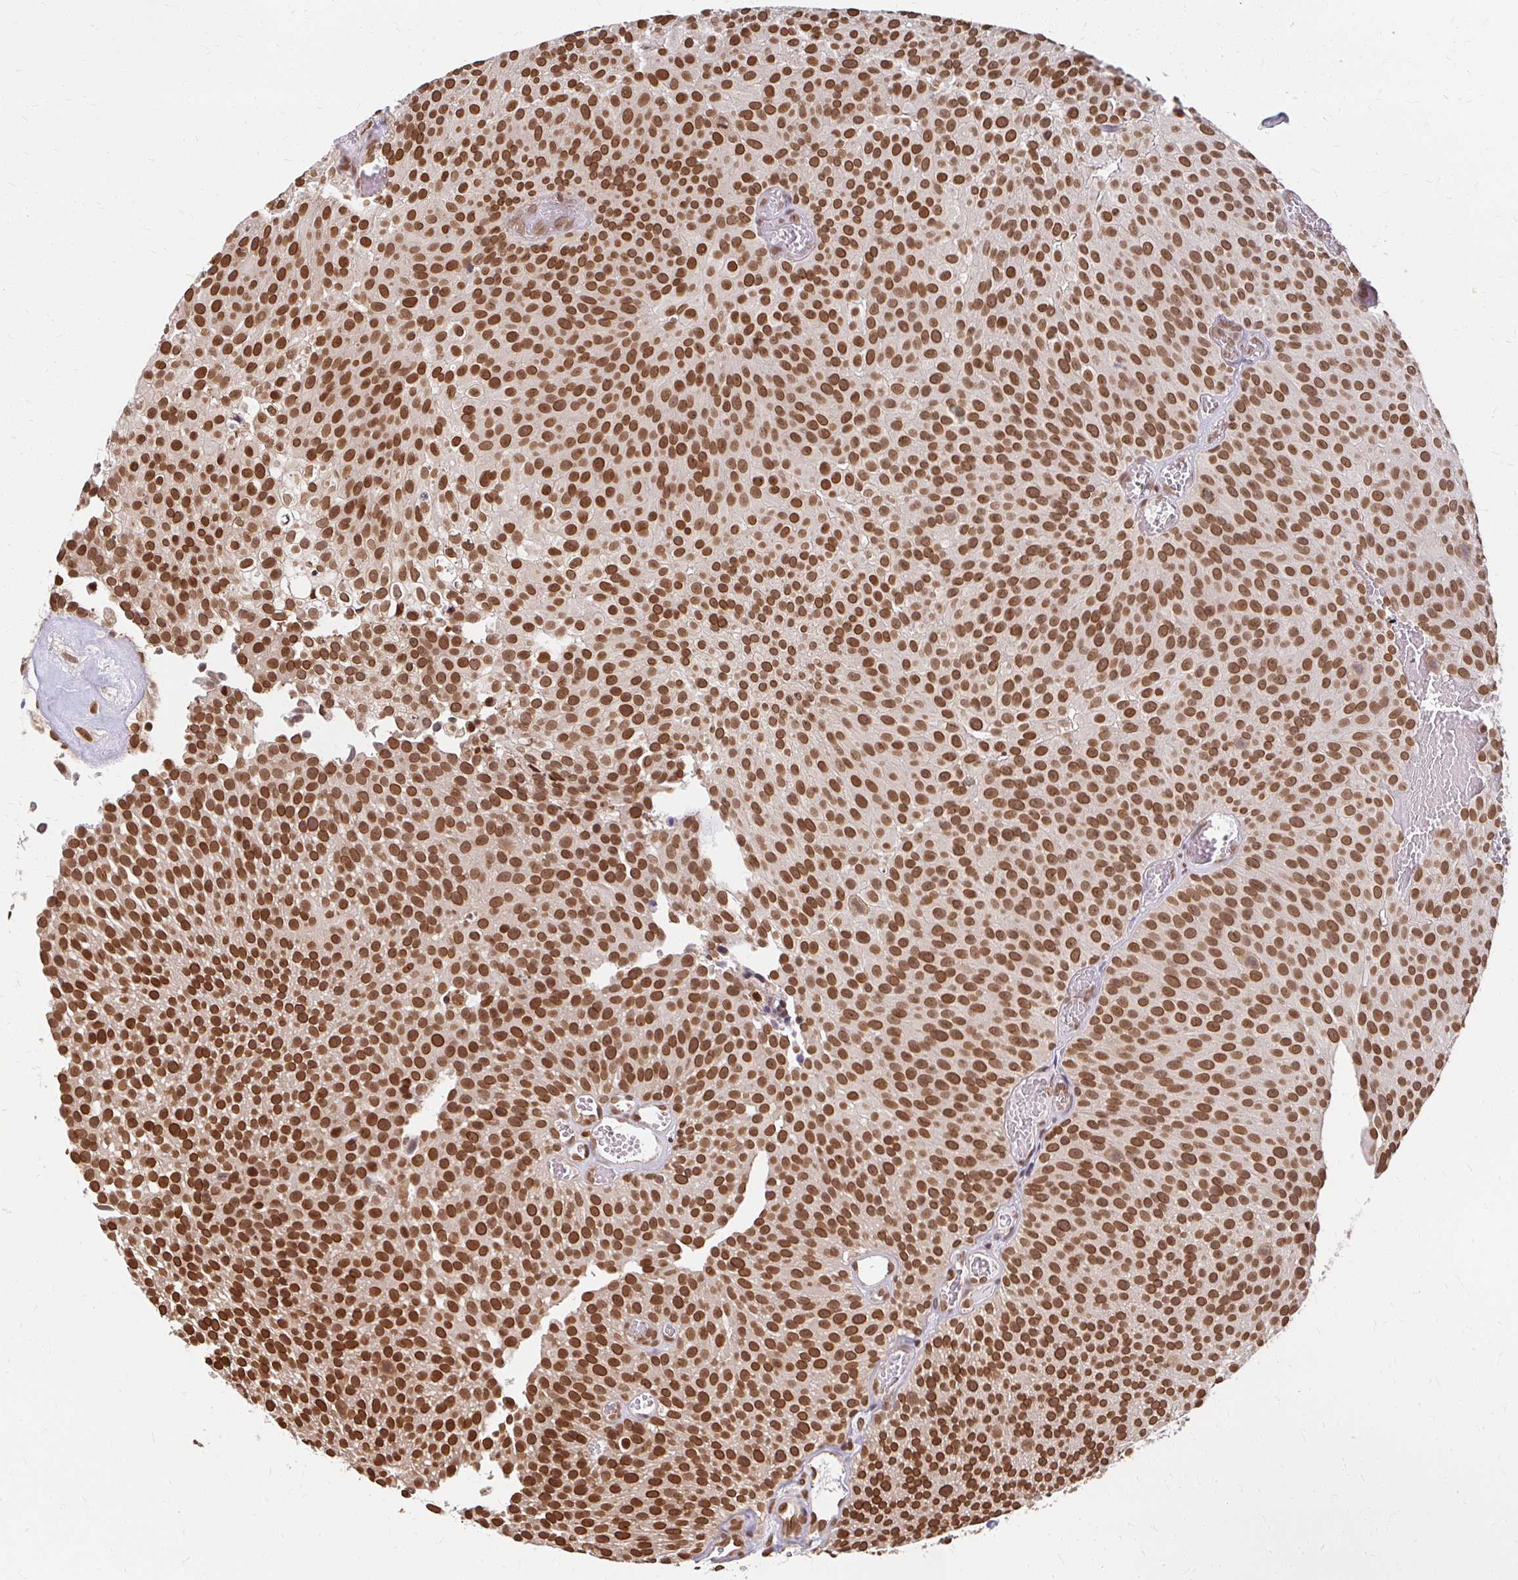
{"staining": {"intensity": "strong", "quantity": ">75%", "location": "cytoplasmic/membranous,nuclear"}, "tissue": "urothelial cancer", "cell_type": "Tumor cells", "image_type": "cancer", "snomed": [{"axis": "morphology", "description": "Urothelial carcinoma, Low grade"}, {"axis": "topography", "description": "Urinary bladder"}], "caption": "Strong cytoplasmic/membranous and nuclear expression for a protein is present in approximately >75% of tumor cells of urothelial cancer using immunohistochemistry (IHC).", "gene": "XPO1", "patient": {"sex": "female", "age": 79}}